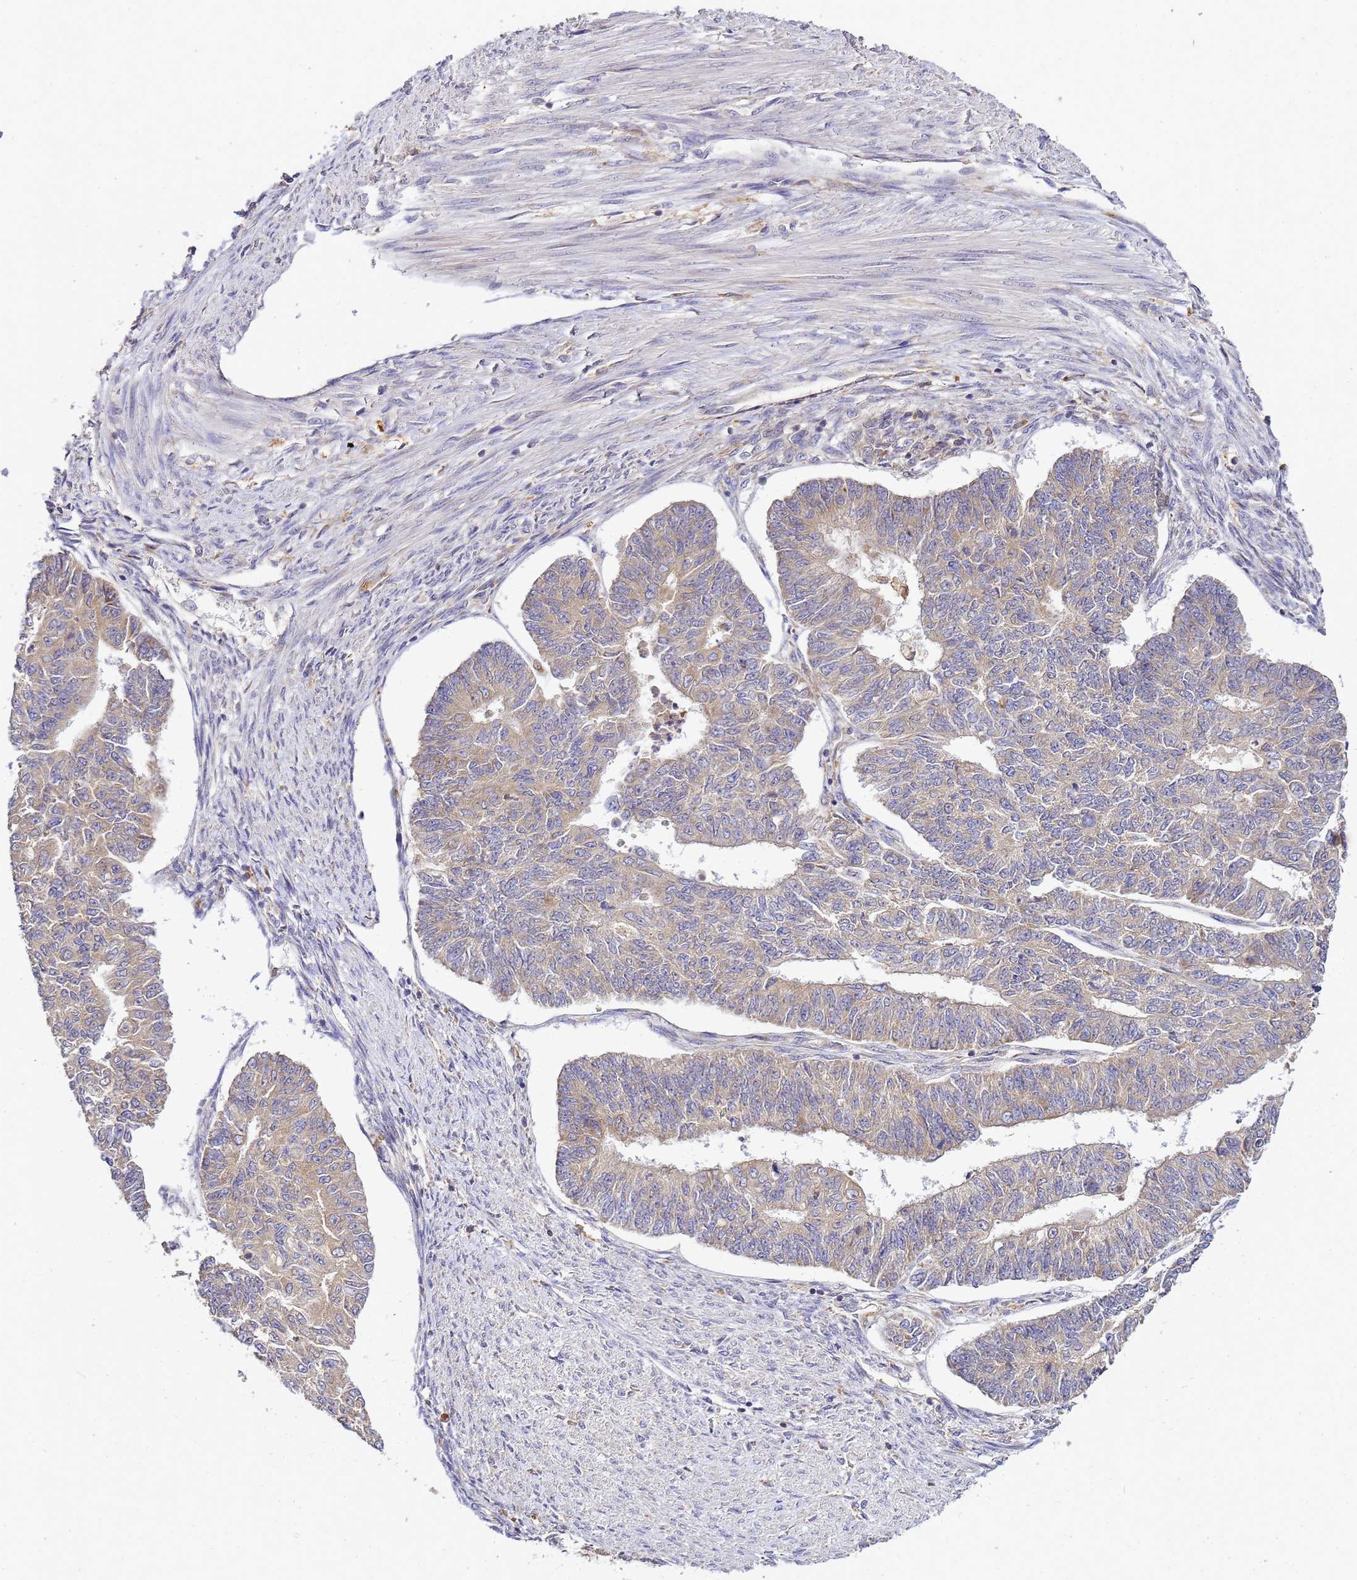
{"staining": {"intensity": "weak", "quantity": ">75%", "location": "cytoplasmic/membranous"}, "tissue": "endometrial cancer", "cell_type": "Tumor cells", "image_type": "cancer", "snomed": [{"axis": "morphology", "description": "Adenocarcinoma, NOS"}, {"axis": "topography", "description": "Endometrium"}], "caption": "Endometrial cancer (adenocarcinoma) stained with DAB (3,3'-diaminobenzidine) immunohistochemistry exhibits low levels of weak cytoplasmic/membranous expression in approximately >75% of tumor cells.", "gene": "ADPGK", "patient": {"sex": "female", "age": 32}}